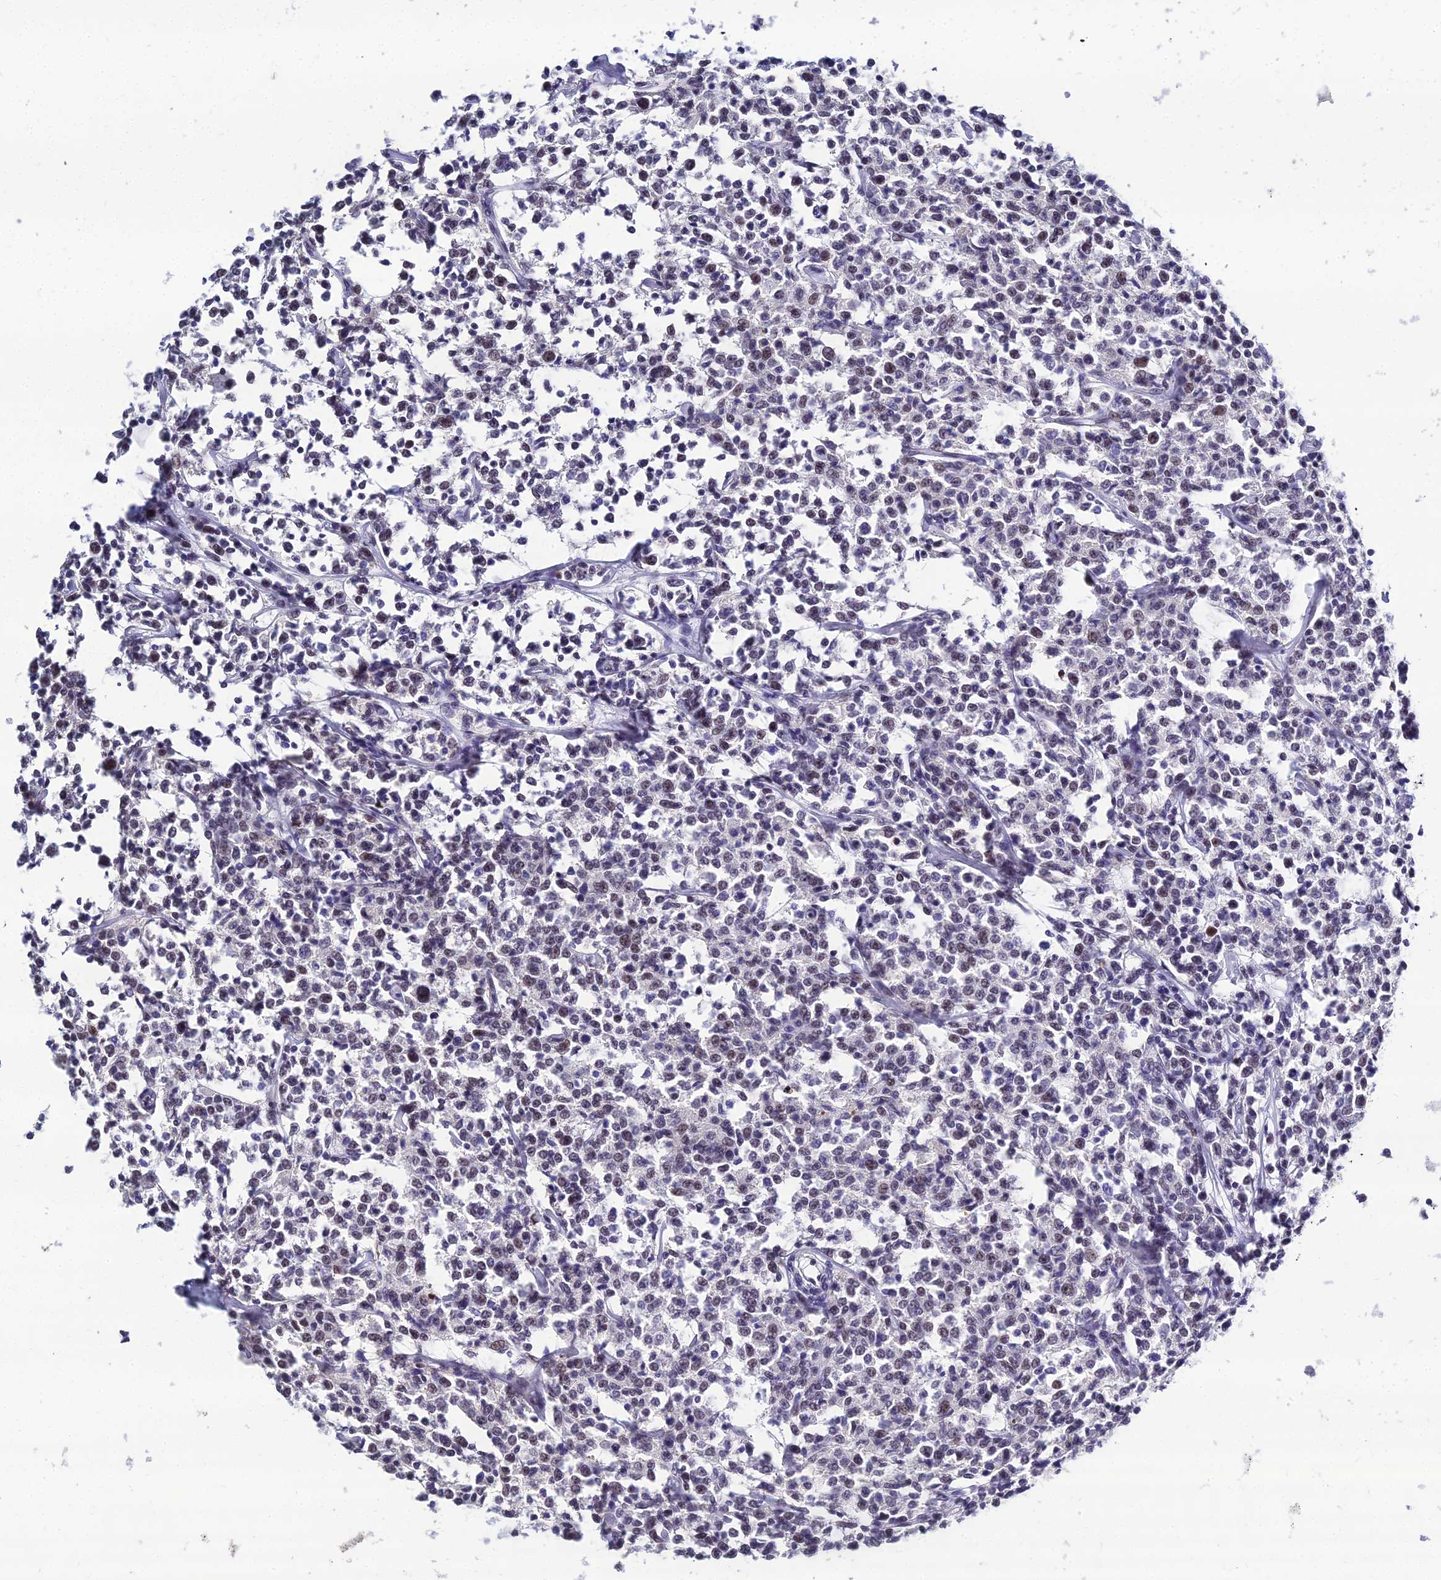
{"staining": {"intensity": "weak", "quantity": "25%-75%", "location": "nuclear"}, "tissue": "lymphoma", "cell_type": "Tumor cells", "image_type": "cancer", "snomed": [{"axis": "morphology", "description": "Malignant lymphoma, non-Hodgkin's type, Low grade"}, {"axis": "topography", "description": "Small intestine"}], "caption": "This image shows immunohistochemistry staining of lymphoma, with low weak nuclear expression in approximately 25%-75% of tumor cells.", "gene": "PPP4R2", "patient": {"sex": "female", "age": 59}}